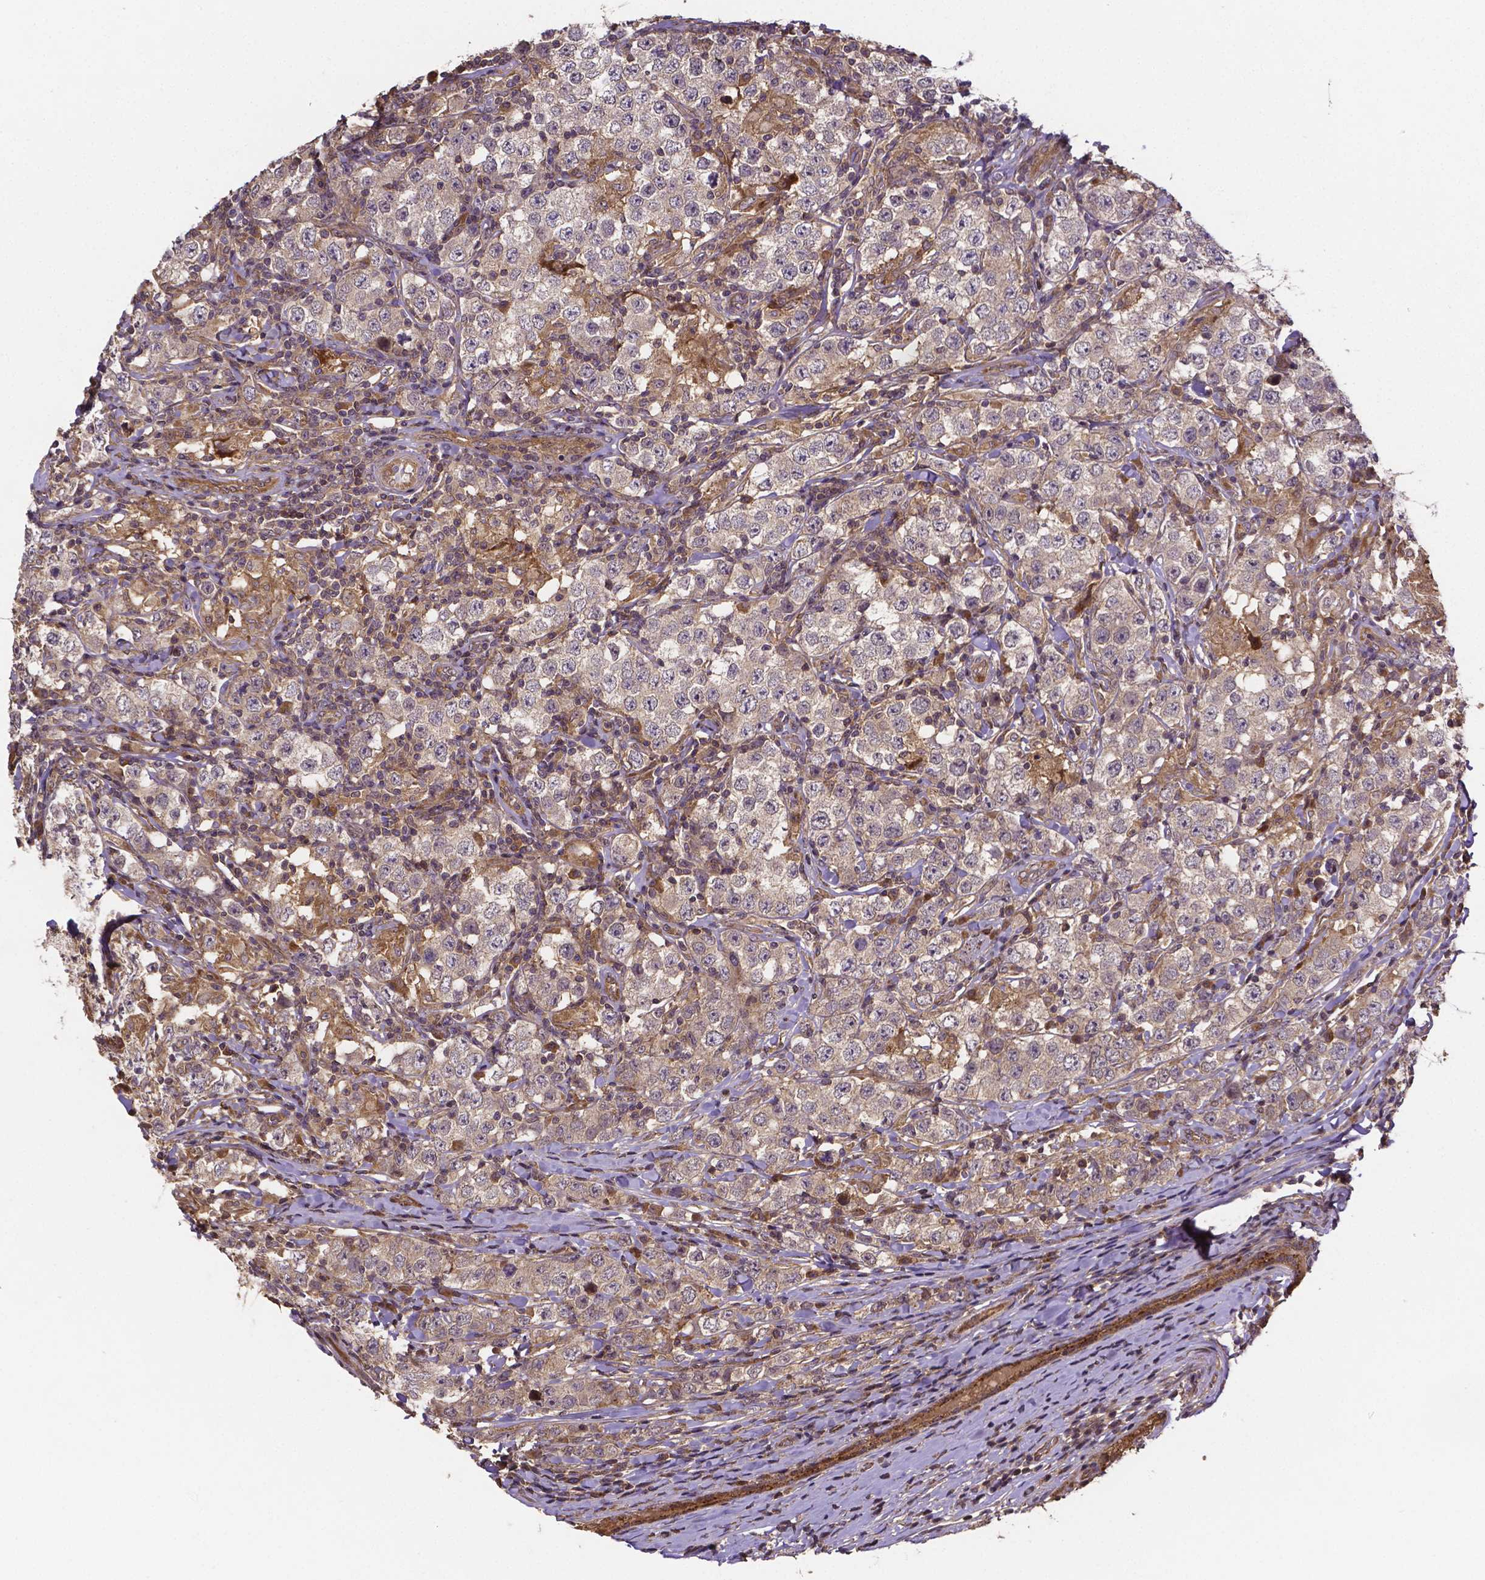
{"staining": {"intensity": "negative", "quantity": "none", "location": "none"}, "tissue": "testis cancer", "cell_type": "Tumor cells", "image_type": "cancer", "snomed": [{"axis": "morphology", "description": "Seminoma, NOS"}, {"axis": "morphology", "description": "Carcinoma, Embryonal, NOS"}, {"axis": "topography", "description": "Testis"}], "caption": "An immunohistochemistry (IHC) image of embryonal carcinoma (testis) is shown. There is no staining in tumor cells of embryonal carcinoma (testis). (Stains: DAB (3,3'-diaminobenzidine) IHC with hematoxylin counter stain, Microscopy: brightfield microscopy at high magnification).", "gene": "RNF123", "patient": {"sex": "male", "age": 41}}